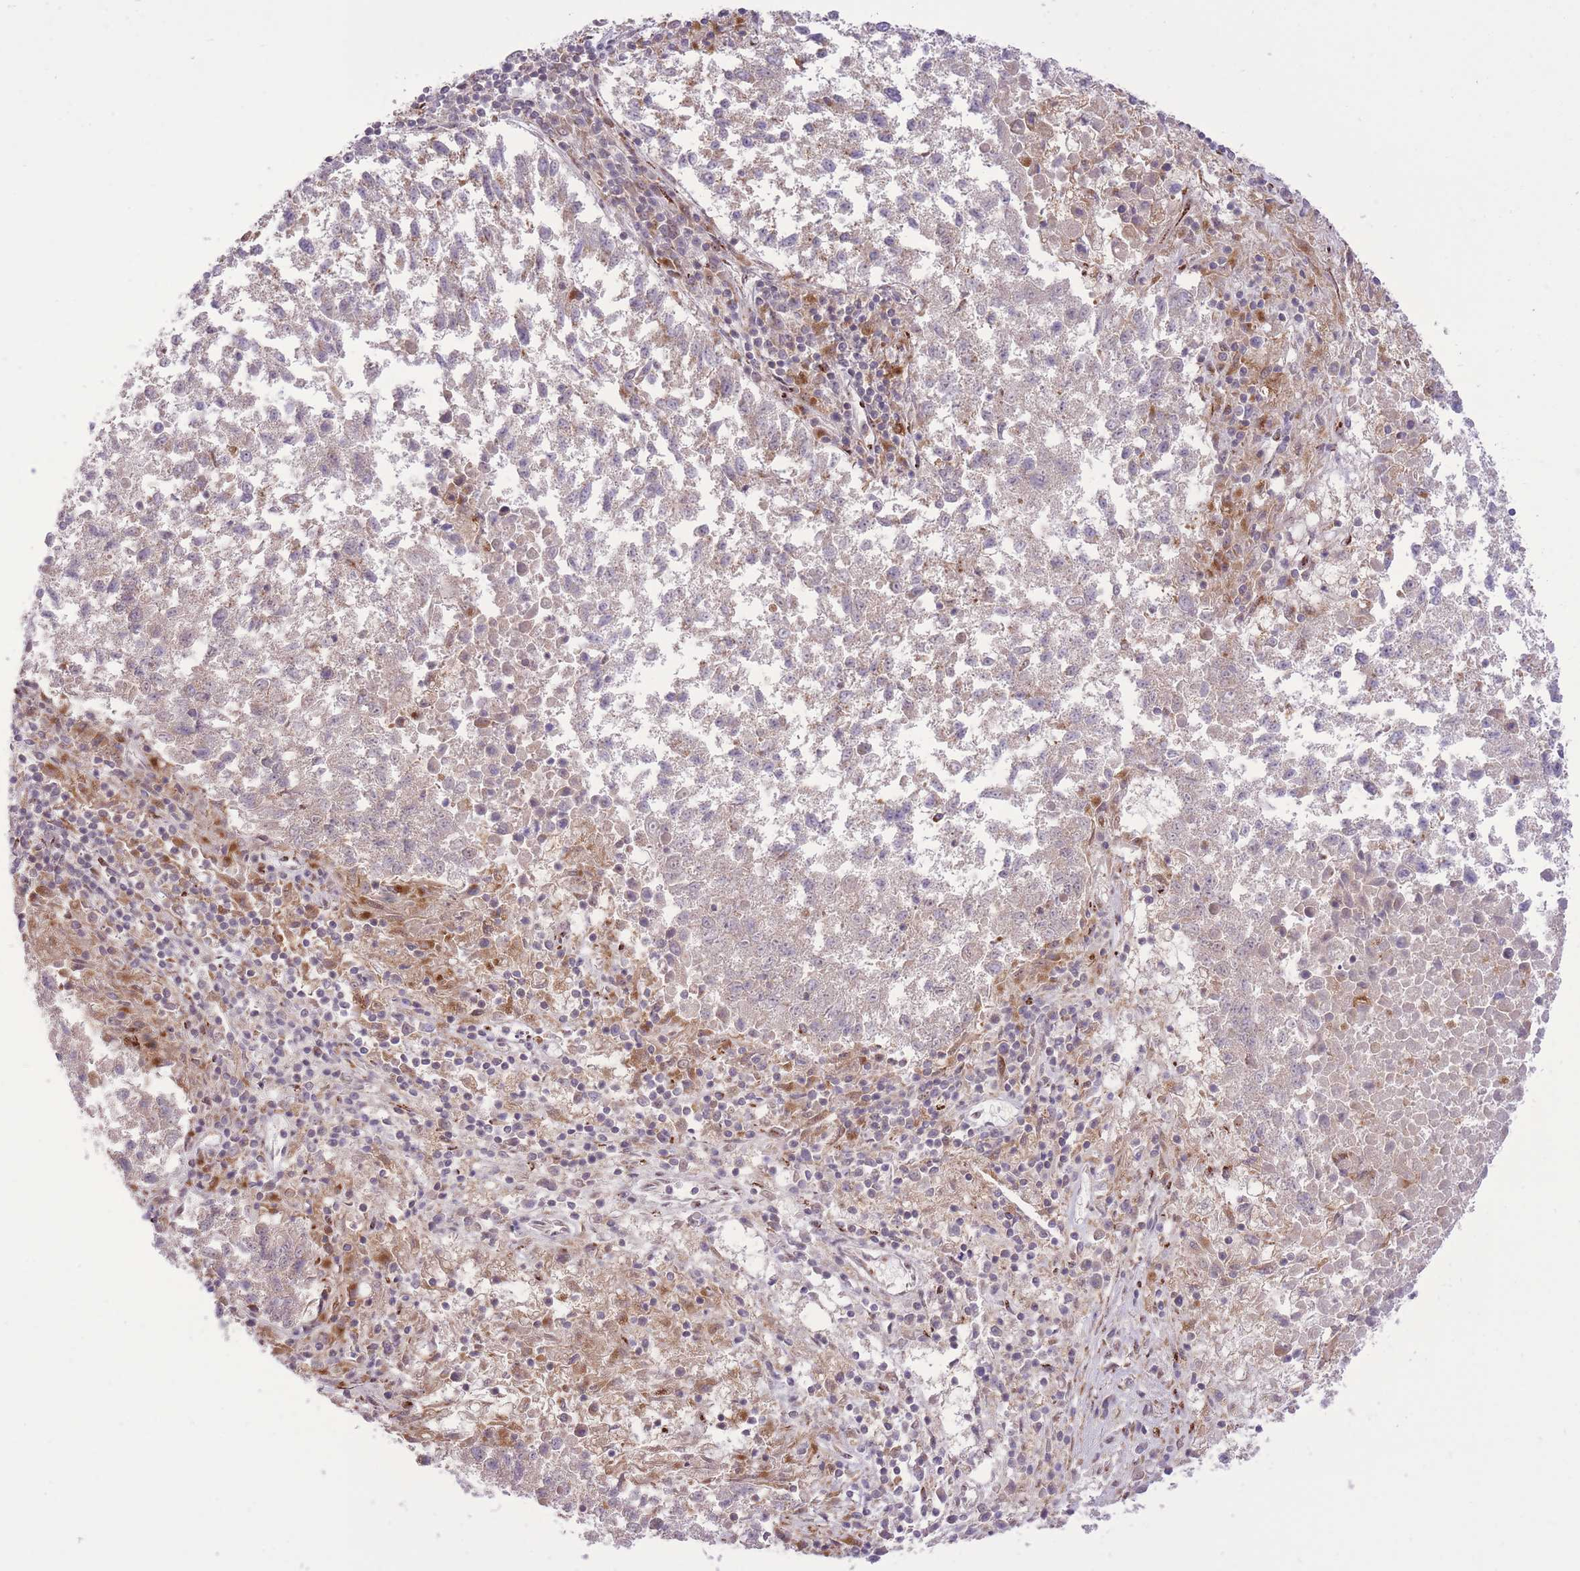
{"staining": {"intensity": "moderate", "quantity": "<25%", "location": "cytoplasmic/membranous"}, "tissue": "lung cancer", "cell_type": "Tumor cells", "image_type": "cancer", "snomed": [{"axis": "morphology", "description": "Squamous cell carcinoma, NOS"}, {"axis": "topography", "description": "Lung"}], "caption": "An image of human lung squamous cell carcinoma stained for a protein displays moderate cytoplasmic/membranous brown staining in tumor cells.", "gene": "ZBED5", "patient": {"sex": "male", "age": 73}}